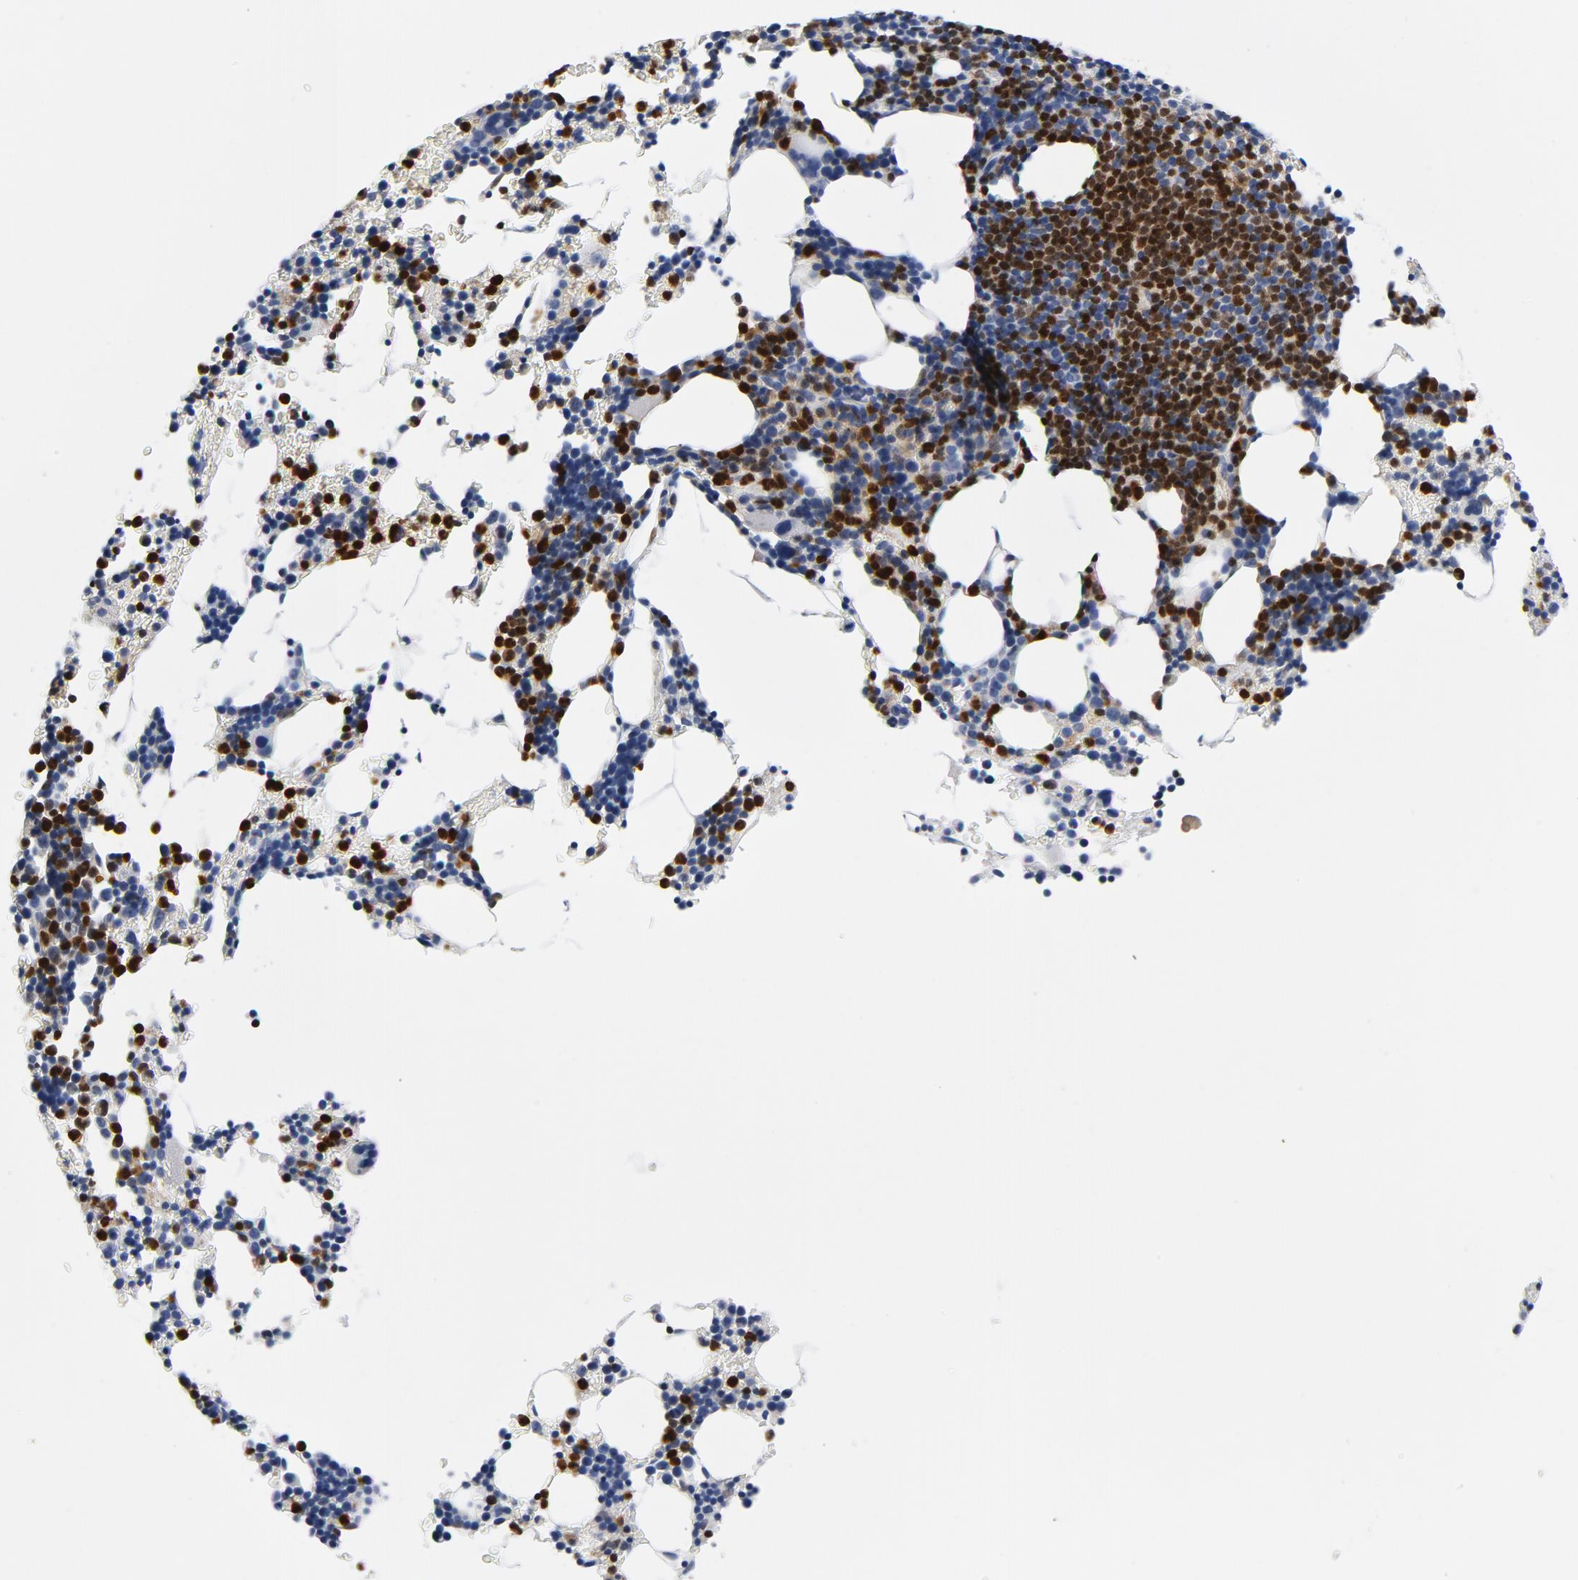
{"staining": {"intensity": "strong", "quantity": "25%-75%", "location": "cytoplasmic/membranous,nuclear"}, "tissue": "bone marrow", "cell_type": "Hematopoietic cells", "image_type": "normal", "snomed": [{"axis": "morphology", "description": "Normal tissue, NOS"}, {"axis": "topography", "description": "Bone marrow"}], "caption": "Immunohistochemical staining of benign bone marrow shows 25%-75% levels of strong cytoplasmic/membranous,nuclear protein expression in about 25%-75% of hematopoietic cells. The staining was performed using DAB to visualize the protein expression in brown, while the nuclei were stained in blue with hematoxylin (Magnification: 20x).", "gene": "NCF1", "patient": {"sex": "female", "age": 78}}